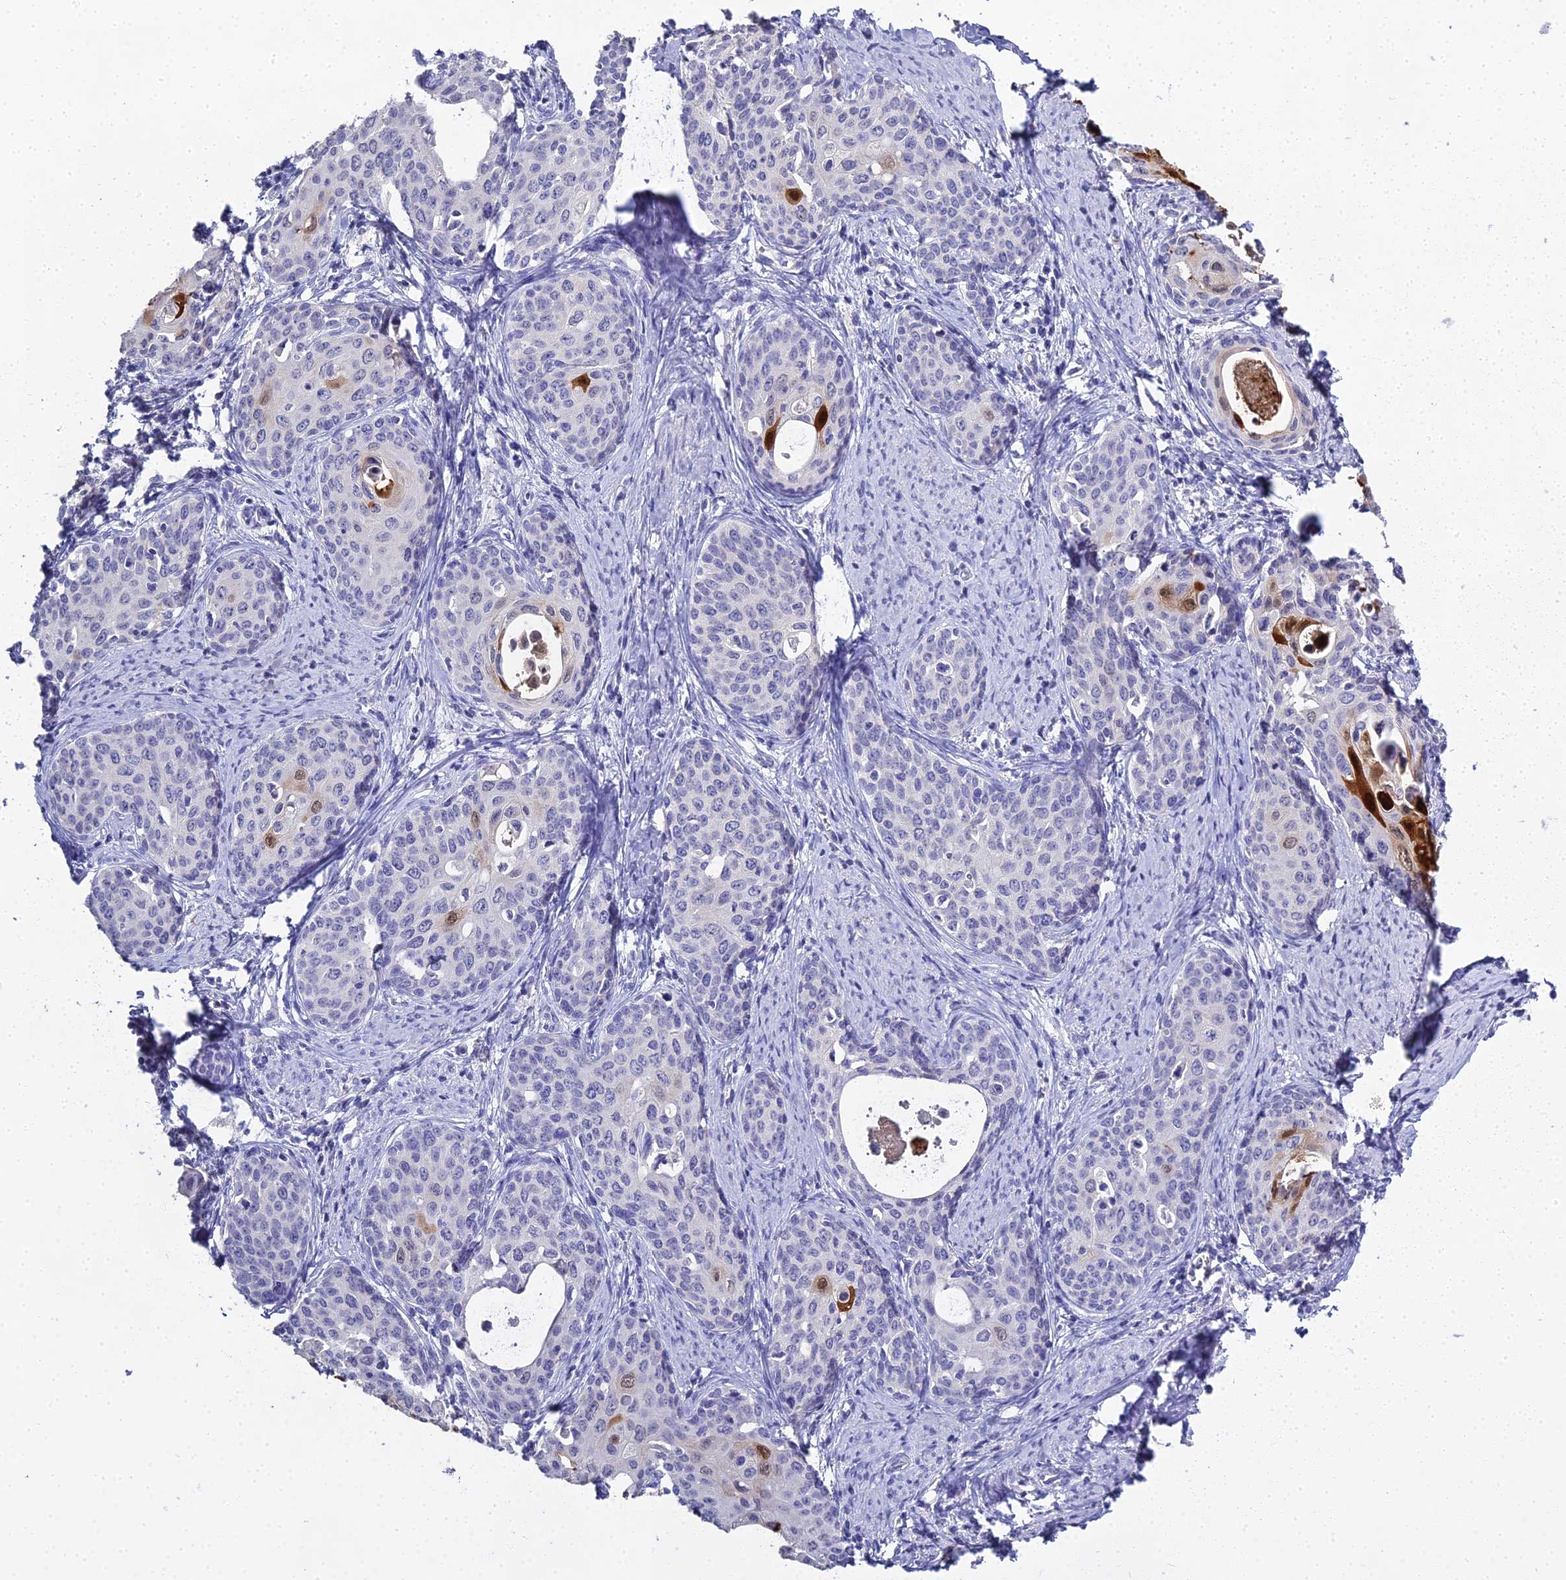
{"staining": {"intensity": "strong", "quantity": "<25%", "location": "cytoplasmic/membranous,nuclear"}, "tissue": "cervical cancer", "cell_type": "Tumor cells", "image_type": "cancer", "snomed": [{"axis": "morphology", "description": "Squamous cell carcinoma, NOS"}, {"axis": "topography", "description": "Cervix"}], "caption": "This histopathology image displays cervical cancer (squamous cell carcinoma) stained with immunohistochemistry (IHC) to label a protein in brown. The cytoplasmic/membranous and nuclear of tumor cells show strong positivity for the protein. Nuclei are counter-stained blue.", "gene": "S100A7", "patient": {"sex": "female", "age": 52}}